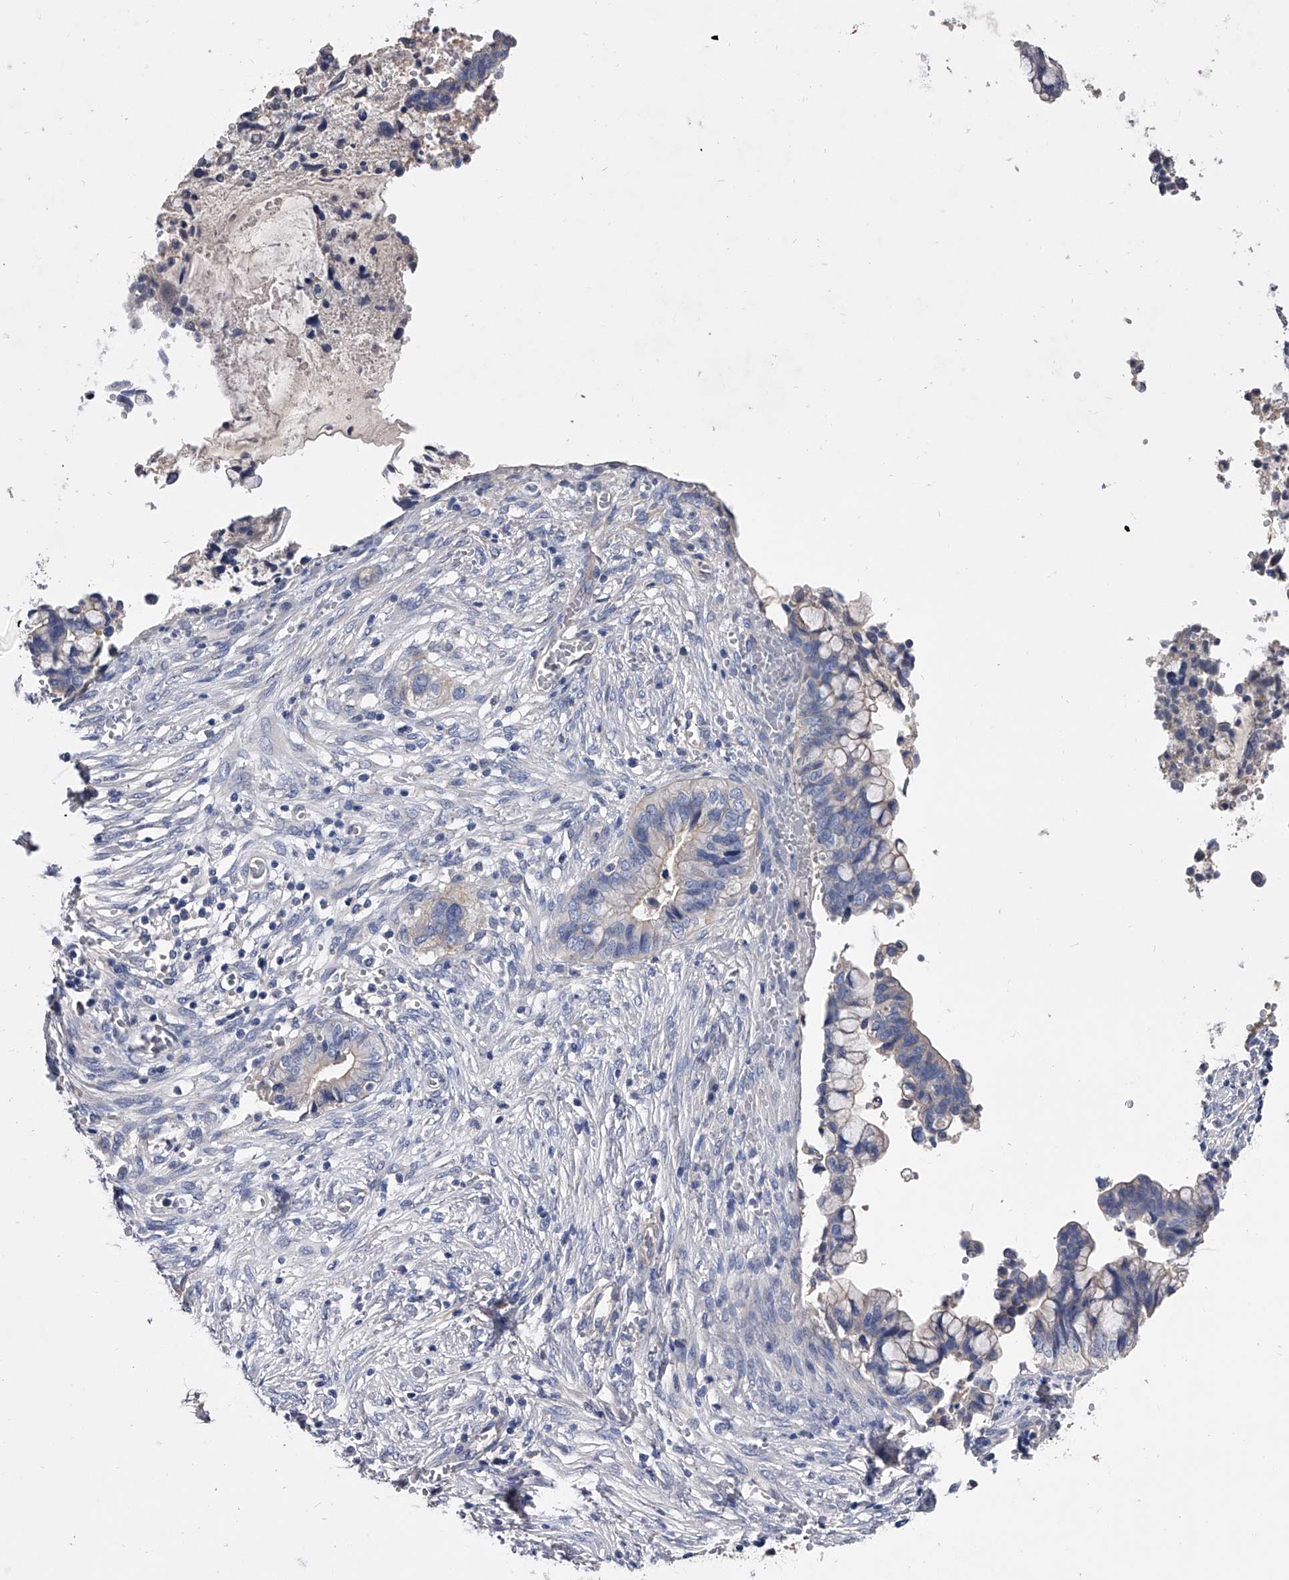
{"staining": {"intensity": "negative", "quantity": "none", "location": "none"}, "tissue": "cervical cancer", "cell_type": "Tumor cells", "image_type": "cancer", "snomed": [{"axis": "morphology", "description": "Adenocarcinoma, NOS"}, {"axis": "topography", "description": "Cervix"}], "caption": "There is no significant positivity in tumor cells of cervical adenocarcinoma.", "gene": "EFCAB7", "patient": {"sex": "female", "age": 44}}